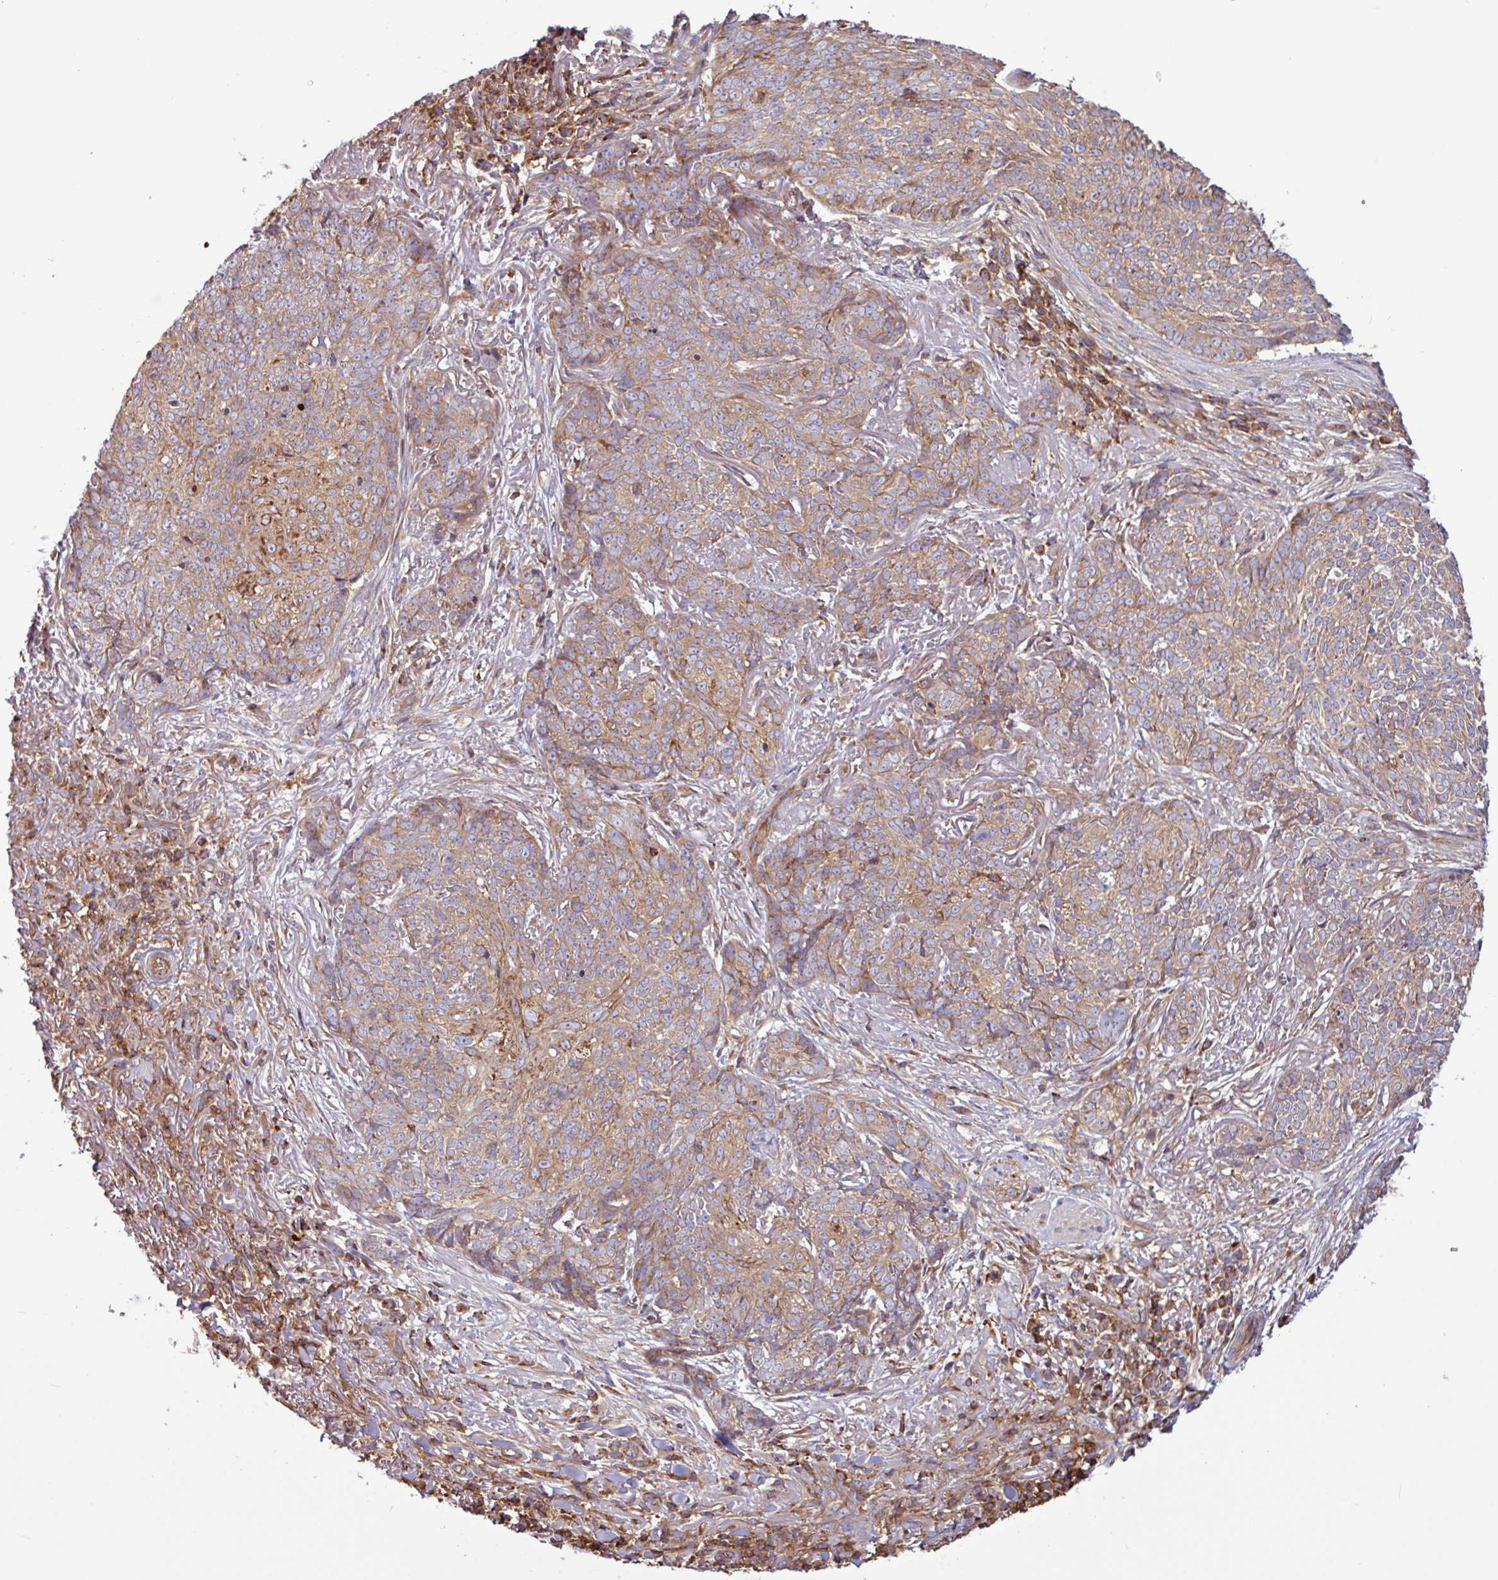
{"staining": {"intensity": "moderate", "quantity": "25%-75%", "location": "cytoplasmic/membranous"}, "tissue": "skin cancer", "cell_type": "Tumor cells", "image_type": "cancer", "snomed": [{"axis": "morphology", "description": "Basal cell carcinoma"}, {"axis": "topography", "description": "Skin"}, {"axis": "topography", "description": "Skin of face"}], "caption": "Protein staining shows moderate cytoplasmic/membranous staining in approximately 25%-75% of tumor cells in basal cell carcinoma (skin).", "gene": "ACTR3", "patient": {"sex": "female", "age": 95}}